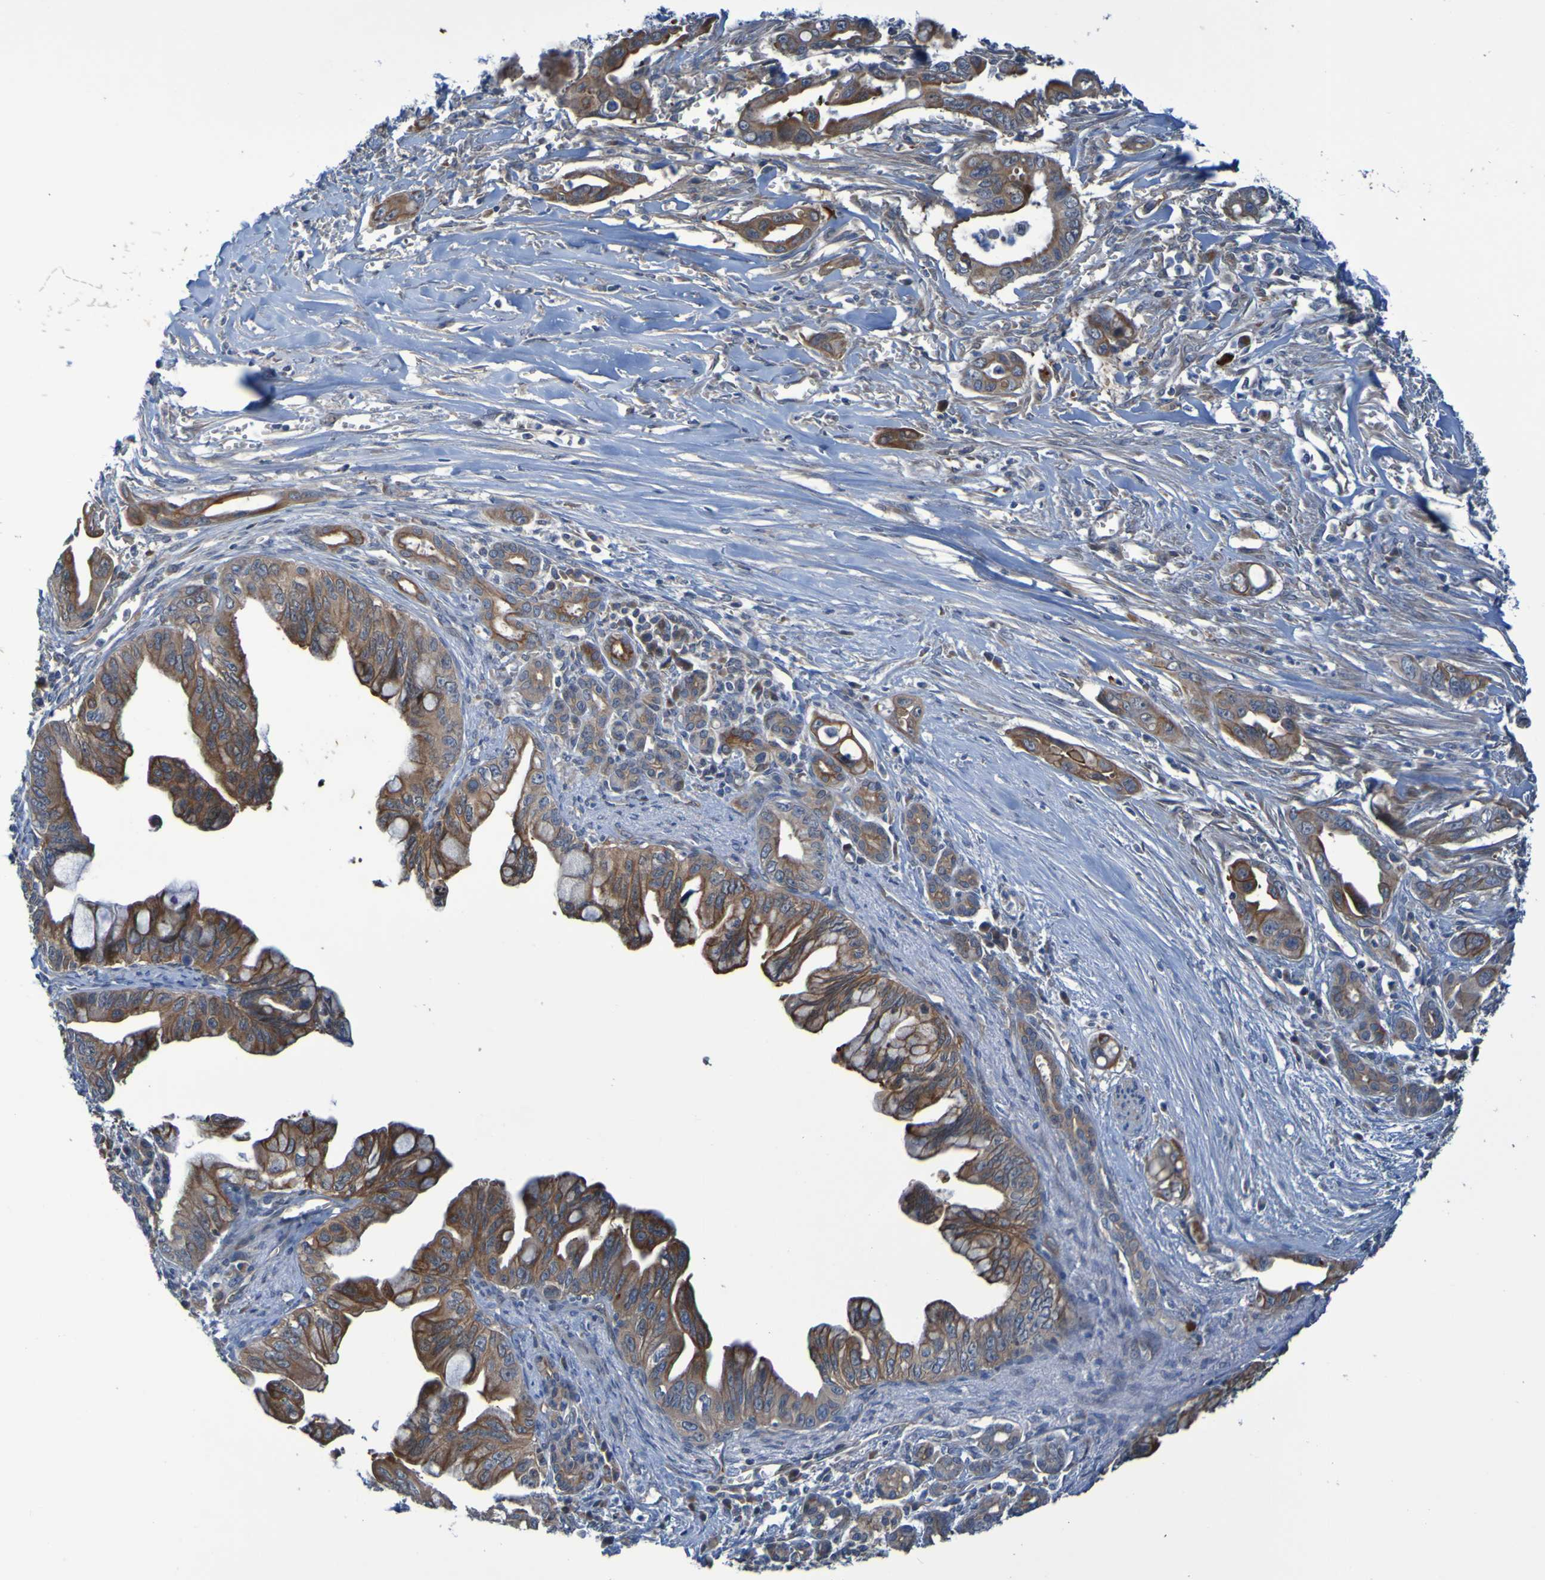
{"staining": {"intensity": "moderate", "quantity": ">75%", "location": "cytoplasmic/membranous"}, "tissue": "pancreatic cancer", "cell_type": "Tumor cells", "image_type": "cancer", "snomed": [{"axis": "morphology", "description": "Adenocarcinoma, NOS"}, {"axis": "topography", "description": "Pancreas"}], "caption": "Protein analysis of adenocarcinoma (pancreatic) tissue demonstrates moderate cytoplasmic/membranous staining in about >75% of tumor cells. Nuclei are stained in blue.", "gene": "NPRL3", "patient": {"sex": "male", "age": 59}}